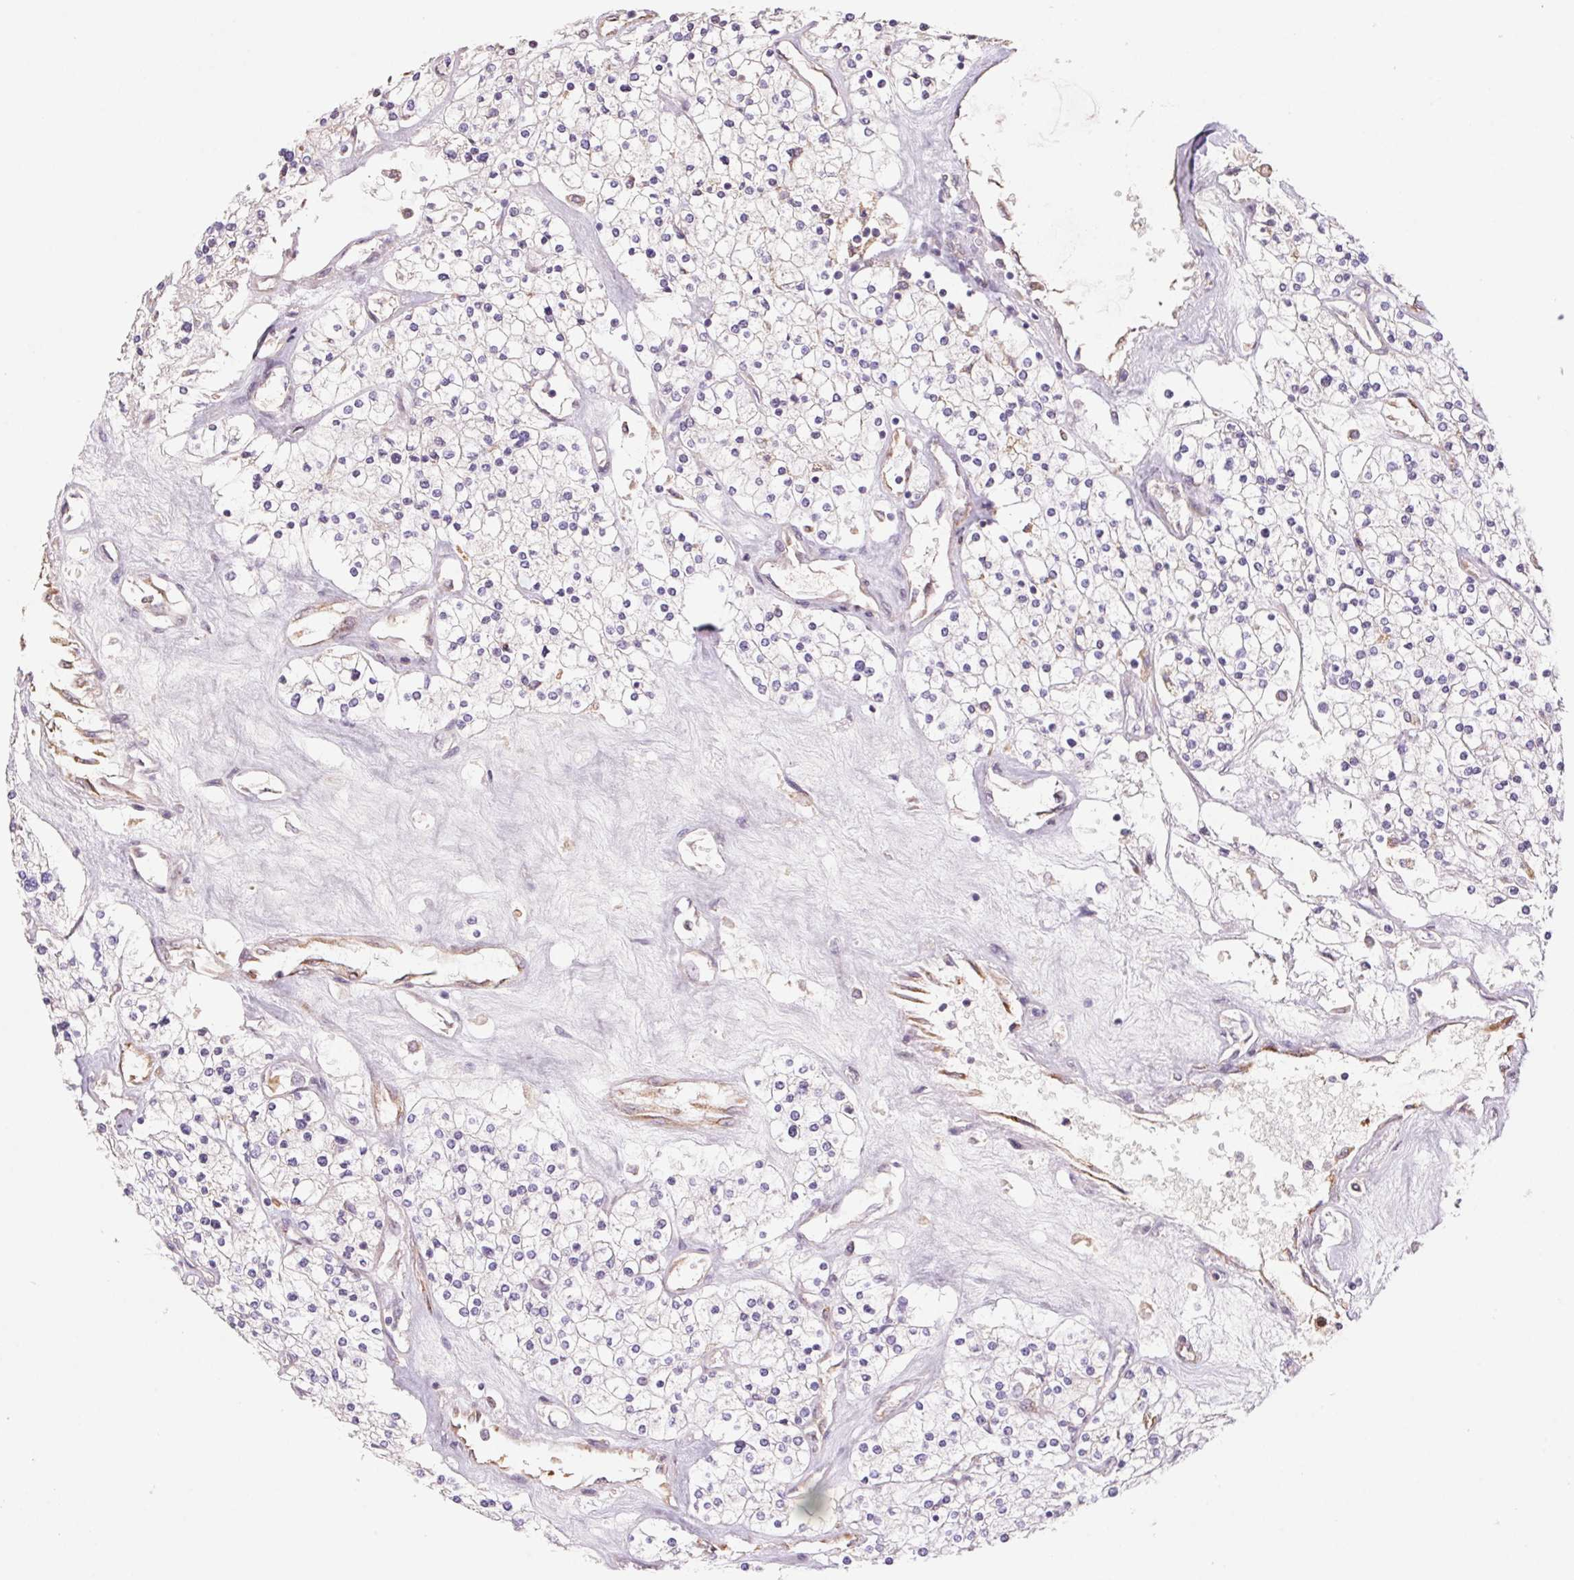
{"staining": {"intensity": "negative", "quantity": "none", "location": "none"}, "tissue": "renal cancer", "cell_type": "Tumor cells", "image_type": "cancer", "snomed": [{"axis": "morphology", "description": "Adenocarcinoma, NOS"}, {"axis": "topography", "description": "Kidney"}], "caption": "IHC of renal adenocarcinoma reveals no positivity in tumor cells.", "gene": "KLHL20", "patient": {"sex": "male", "age": 80}}